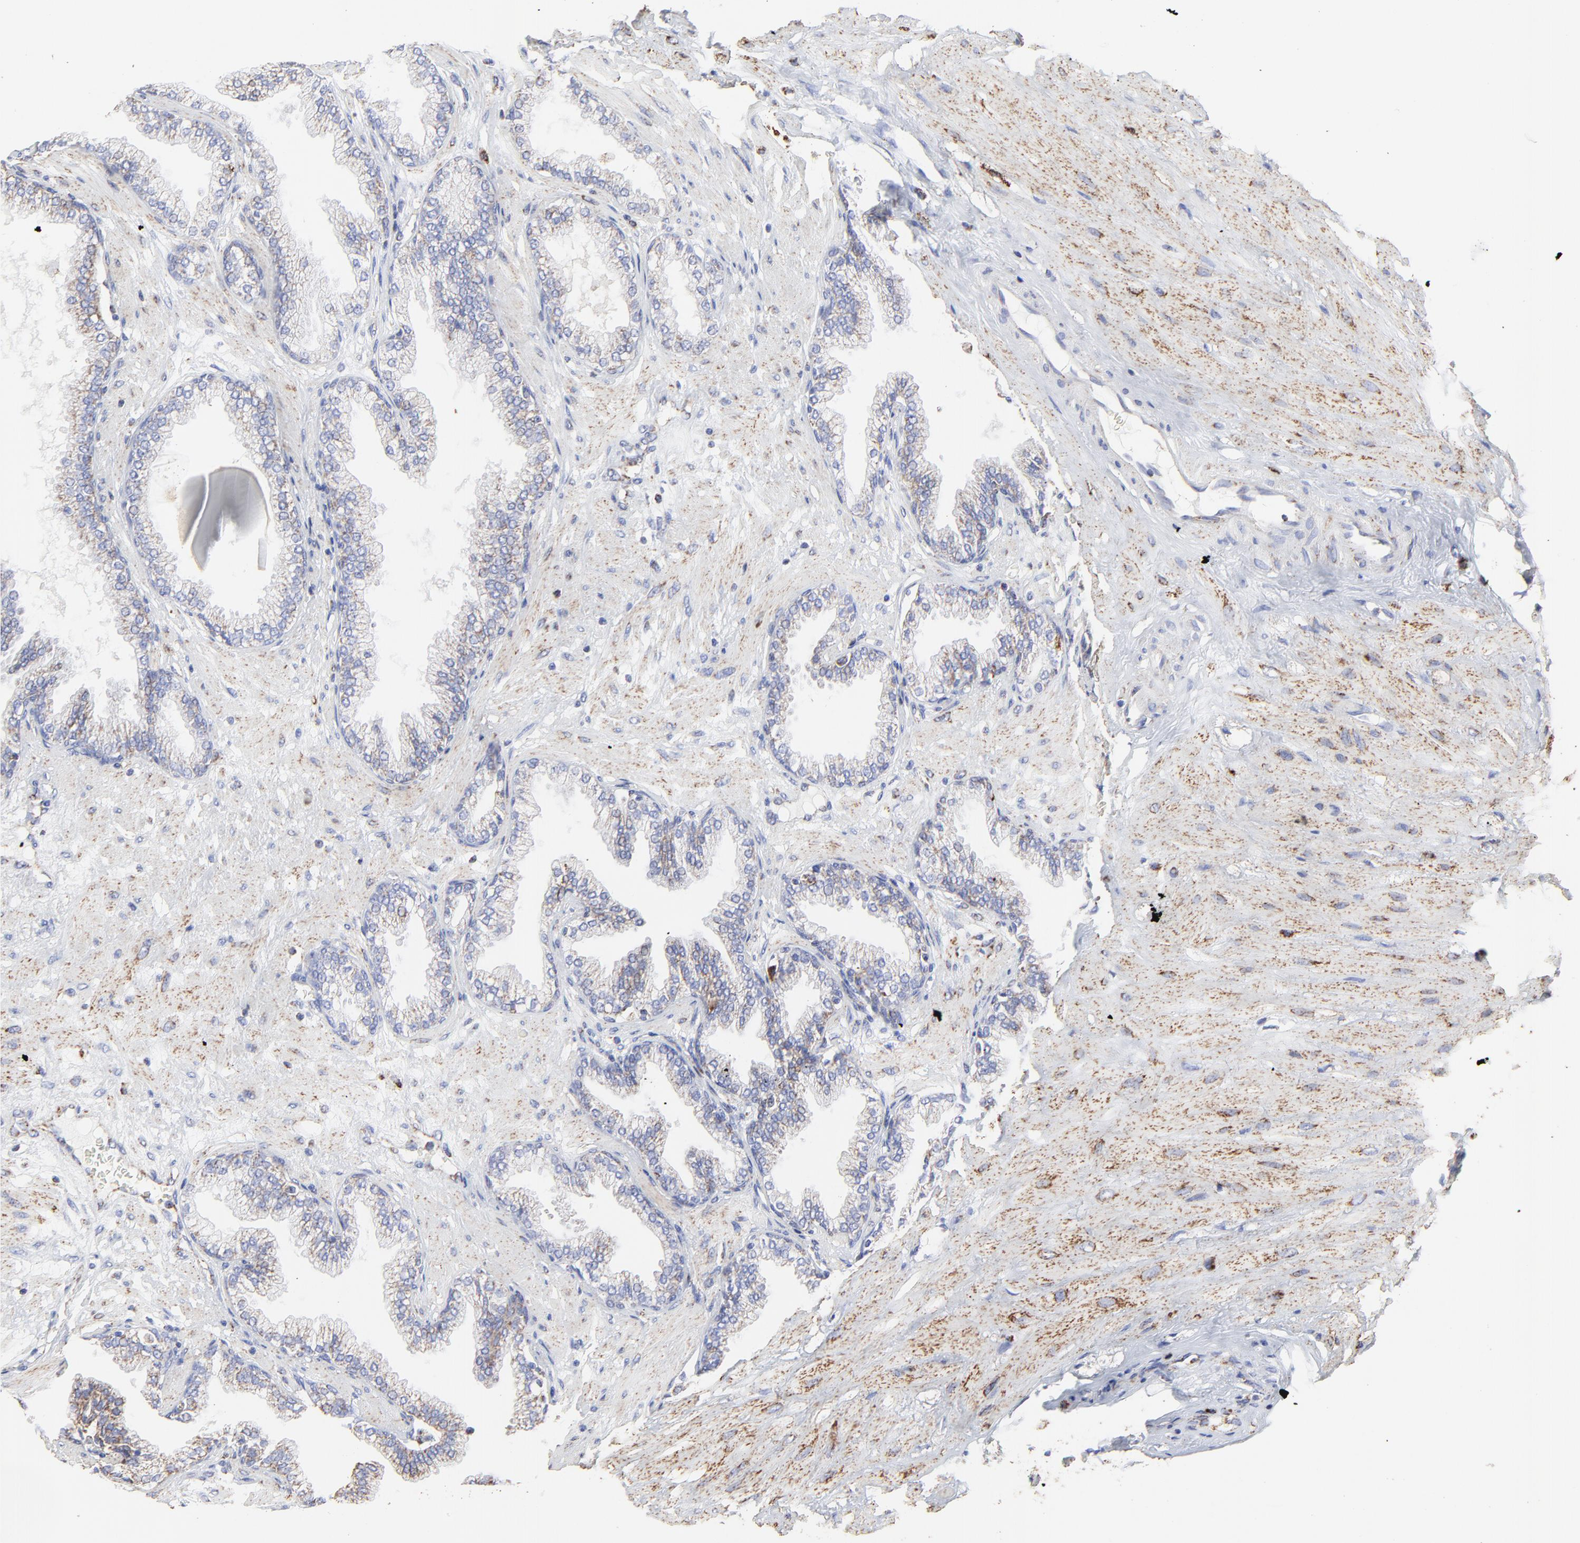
{"staining": {"intensity": "weak", "quantity": ">75%", "location": "cytoplasmic/membranous"}, "tissue": "prostate", "cell_type": "Glandular cells", "image_type": "normal", "snomed": [{"axis": "morphology", "description": "Normal tissue, NOS"}, {"axis": "topography", "description": "Prostate"}], "caption": "The histopathology image reveals a brown stain indicating the presence of a protein in the cytoplasmic/membranous of glandular cells in prostate.", "gene": "PINK1", "patient": {"sex": "male", "age": 64}}